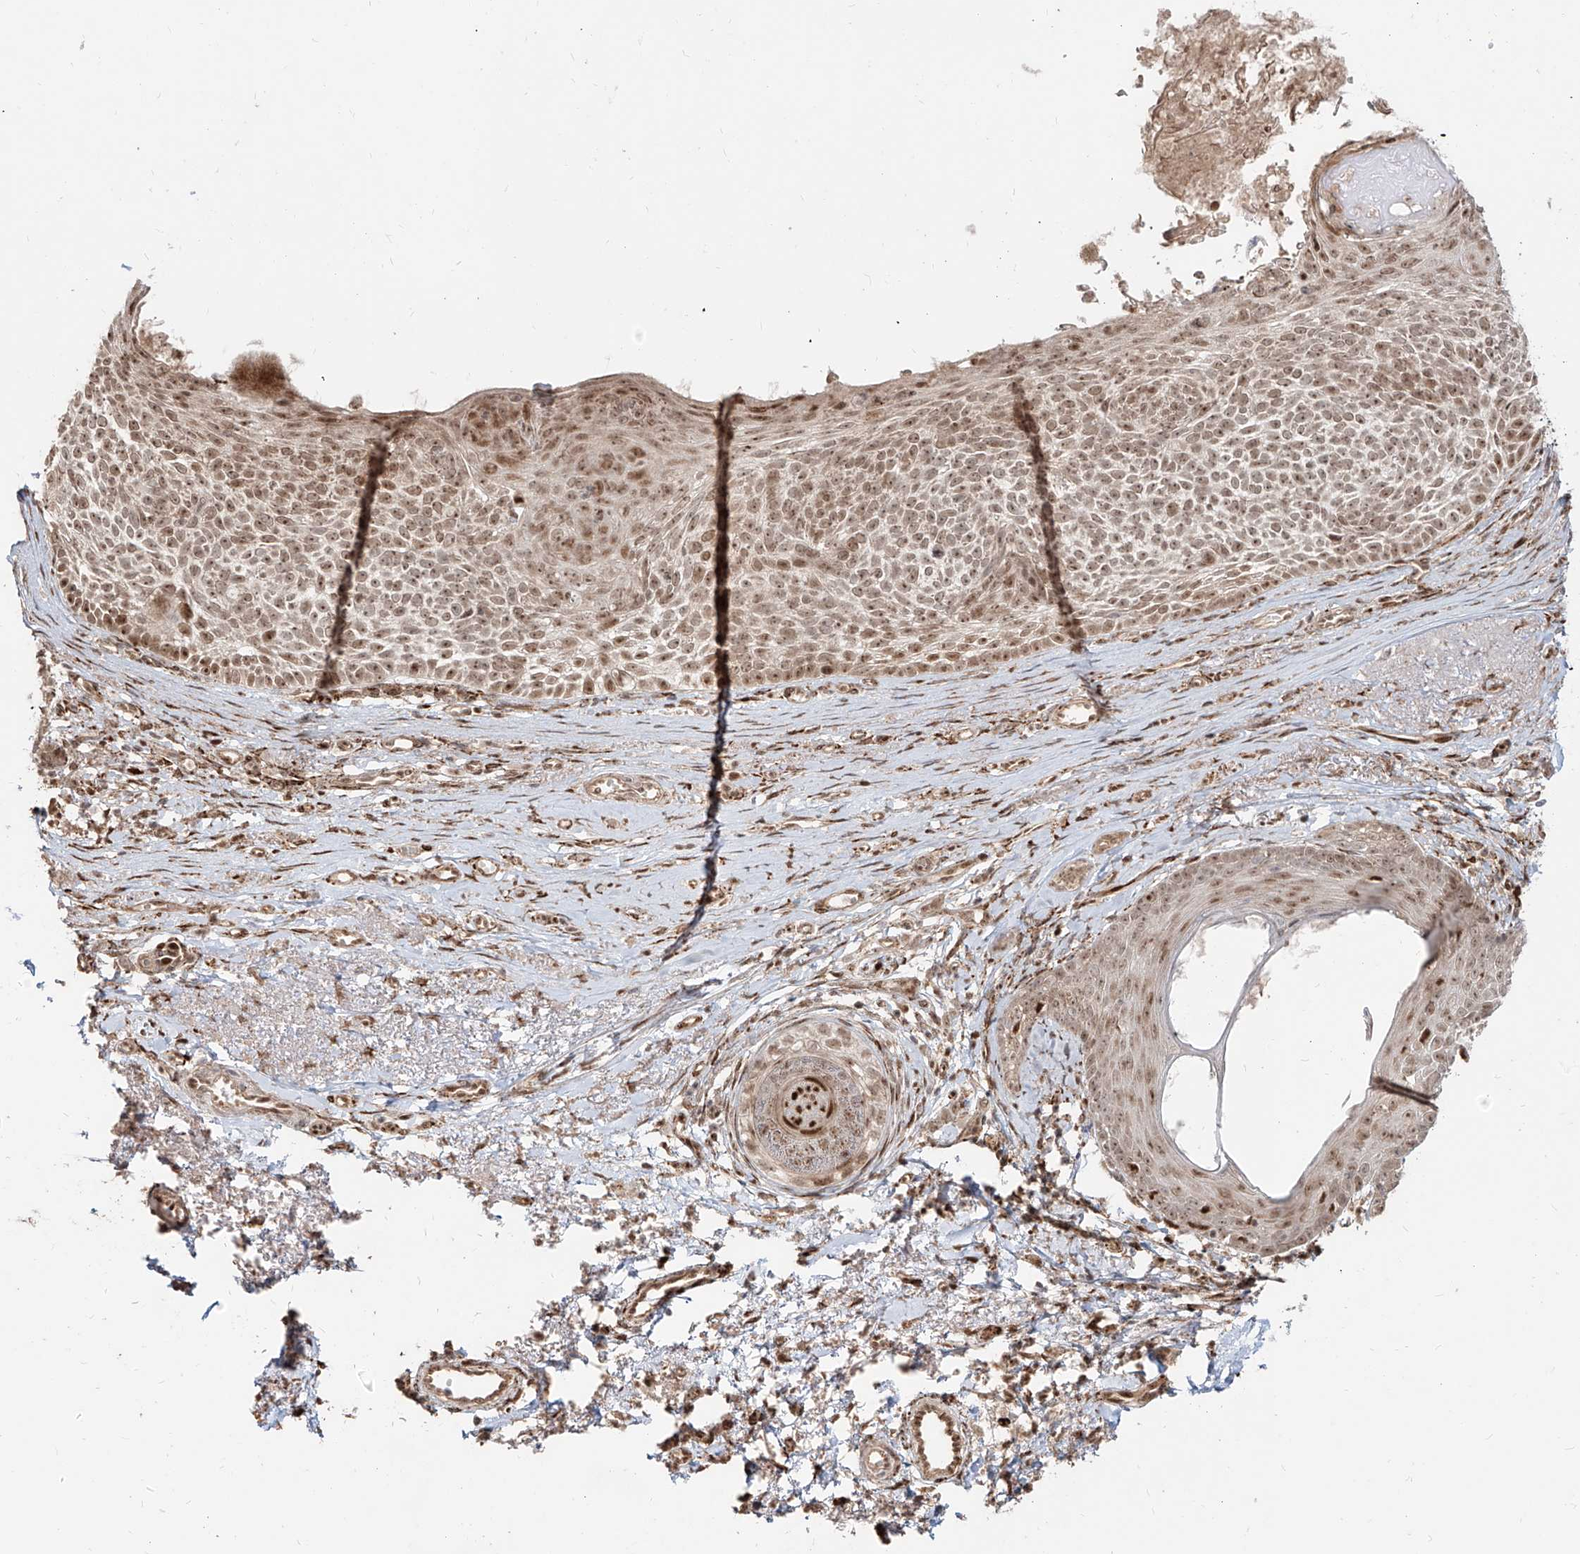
{"staining": {"intensity": "moderate", "quantity": ">75%", "location": "nuclear"}, "tissue": "skin cancer", "cell_type": "Tumor cells", "image_type": "cancer", "snomed": [{"axis": "morphology", "description": "Basal cell carcinoma"}, {"axis": "topography", "description": "Skin"}], "caption": "High-magnification brightfield microscopy of basal cell carcinoma (skin) stained with DAB (3,3'-diaminobenzidine) (brown) and counterstained with hematoxylin (blue). tumor cells exhibit moderate nuclear positivity is present in about>75% of cells.", "gene": "ZNF710", "patient": {"sex": "female", "age": 81}}